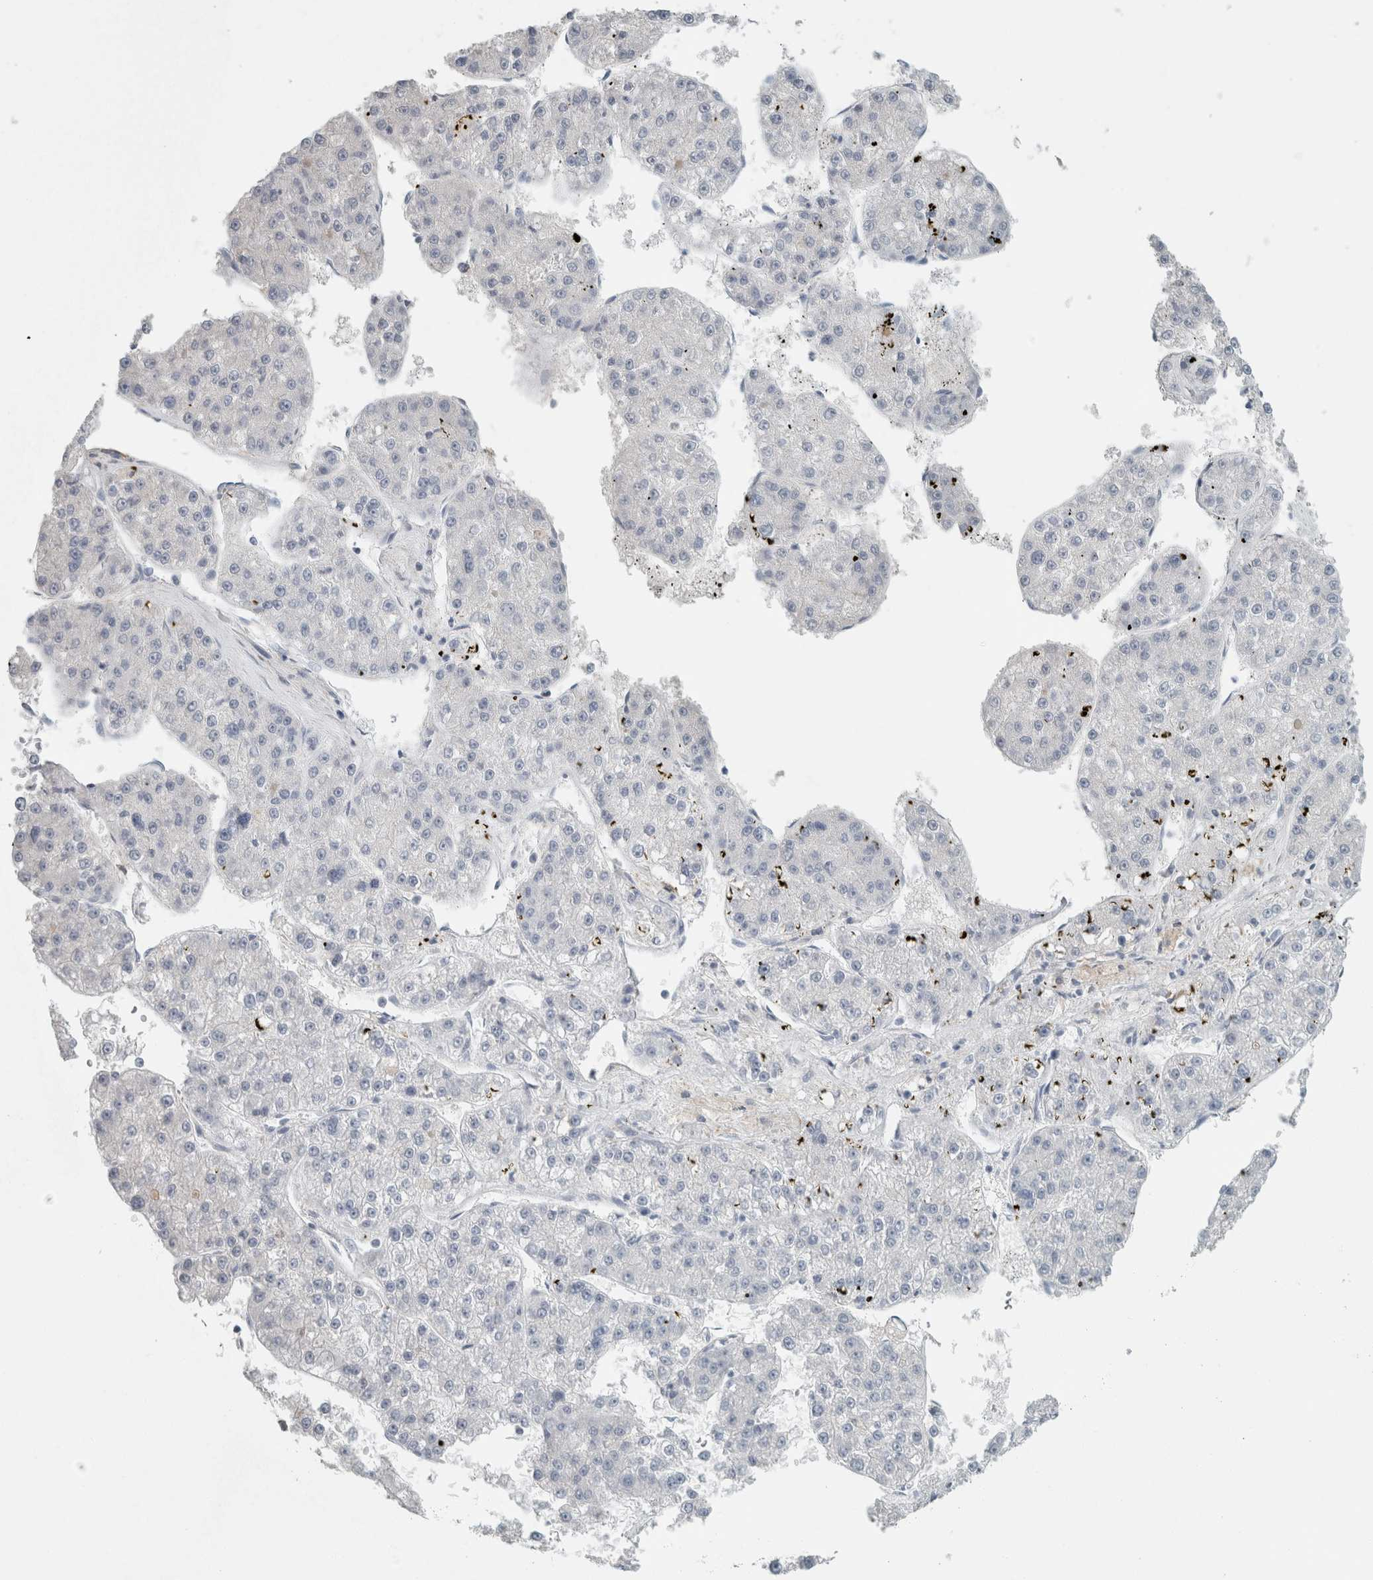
{"staining": {"intensity": "negative", "quantity": "none", "location": "none"}, "tissue": "liver cancer", "cell_type": "Tumor cells", "image_type": "cancer", "snomed": [{"axis": "morphology", "description": "Carcinoma, Hepatocellular, NOS"}, {"axis": "topography", "description": "Liver"}], "caption": "The micrograph reveals no staining of tumor cells in hepatocellular carcinoma (liver). (Stains: DAB (3,3'-diaminobenzidine) IHC with hematoxylin counter stain, Microscopy: brightfield microscopy at high magnification).", "gene": "SCIN", "patient": {"sex": "female", "age": 73}}